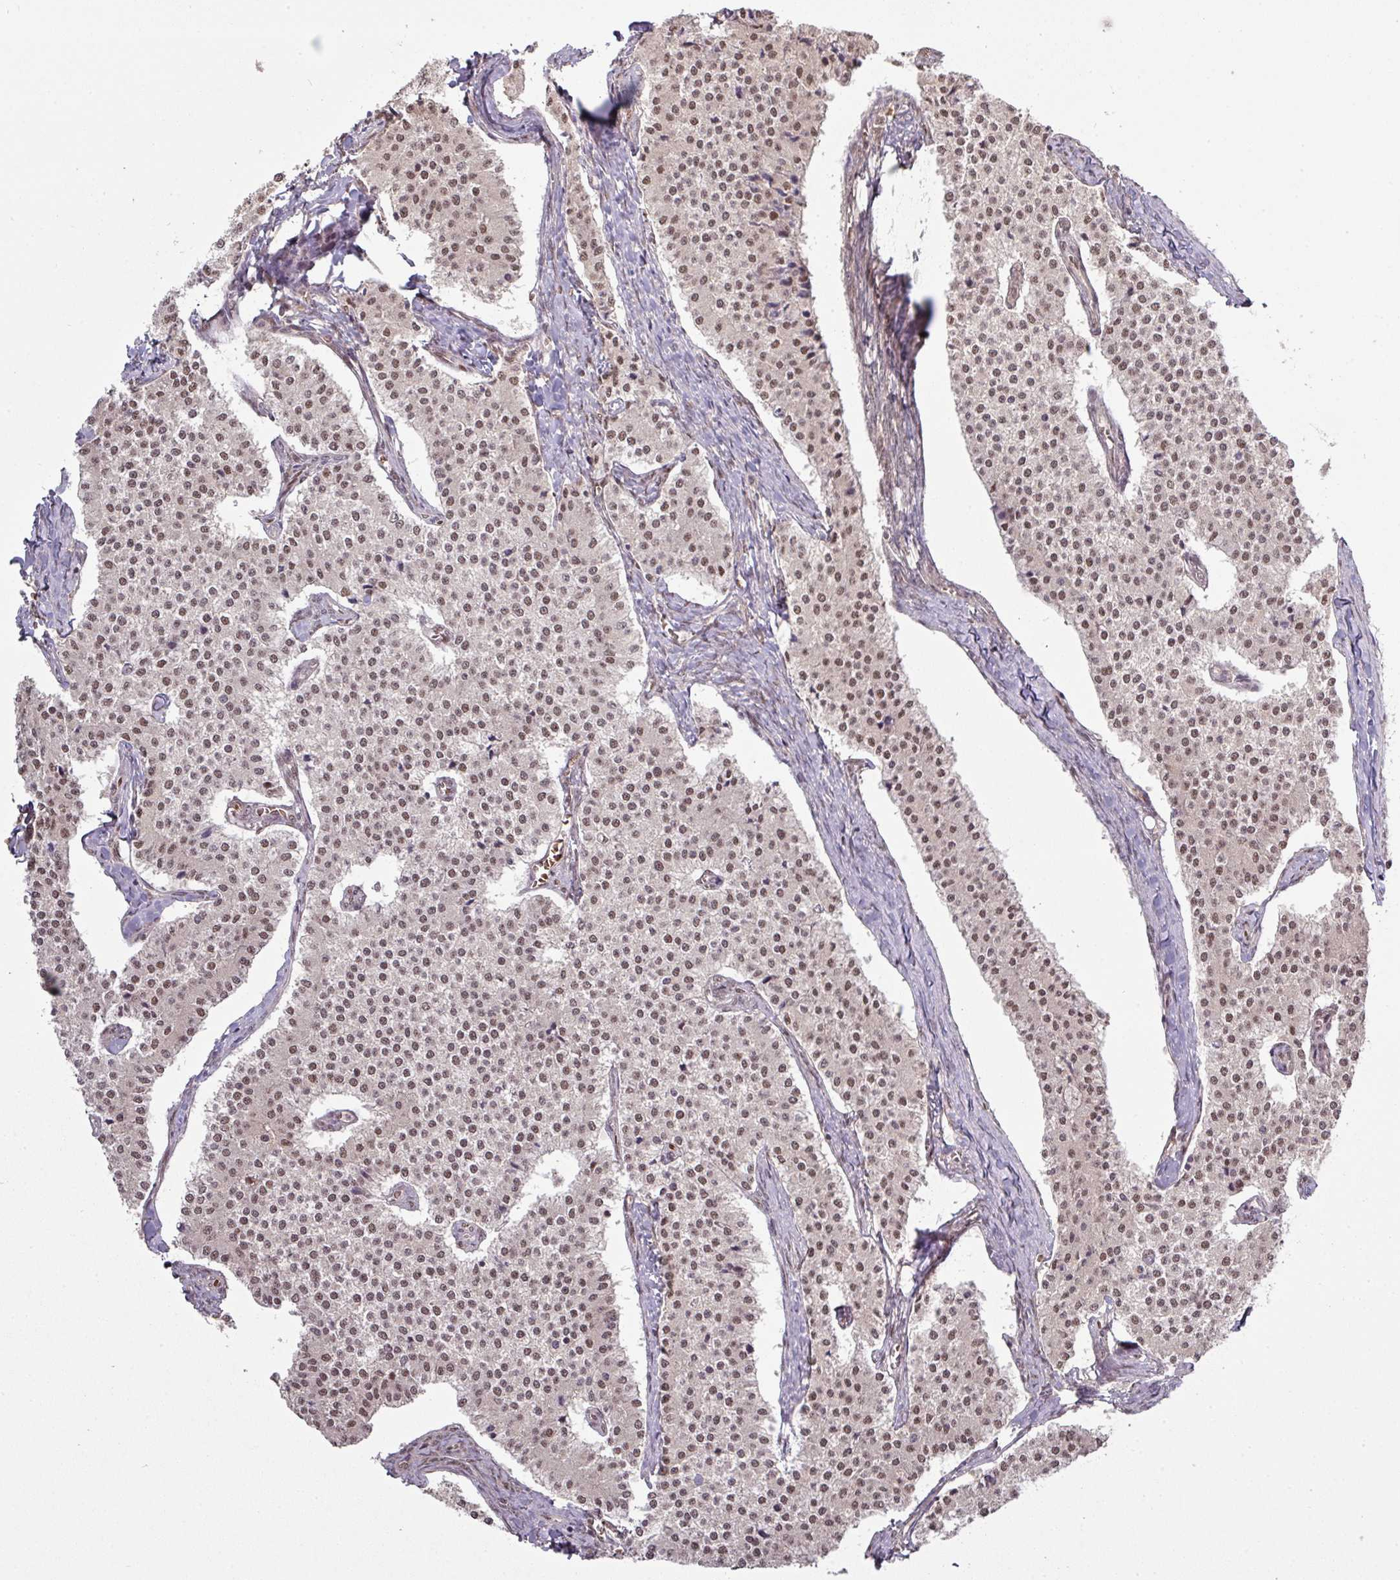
{"staining": {"intensity": "moderate", "quantity": ">75%", "location": "nuclear"}, "tissue": "carcinoid", "cell_type": "Tumor cells", "image_type": "cancer", "snomed": [{"axis": "morphology", "description": "Carcinoid, malignant, NOS"}, {"axis": "topography", "description": "Colon"}], "caption": "High-magnification brightfield microscopy of carcinoid stained with DAB (3,3'-diaminobenzidine) (brown) and counterstained with hematoxylin (blue). tumor cells exhibit moderate nuclear positivity is seen in approximately>75% of cells.", "gene": "CIC", "patient": {"sex": "female", "age": 52}}